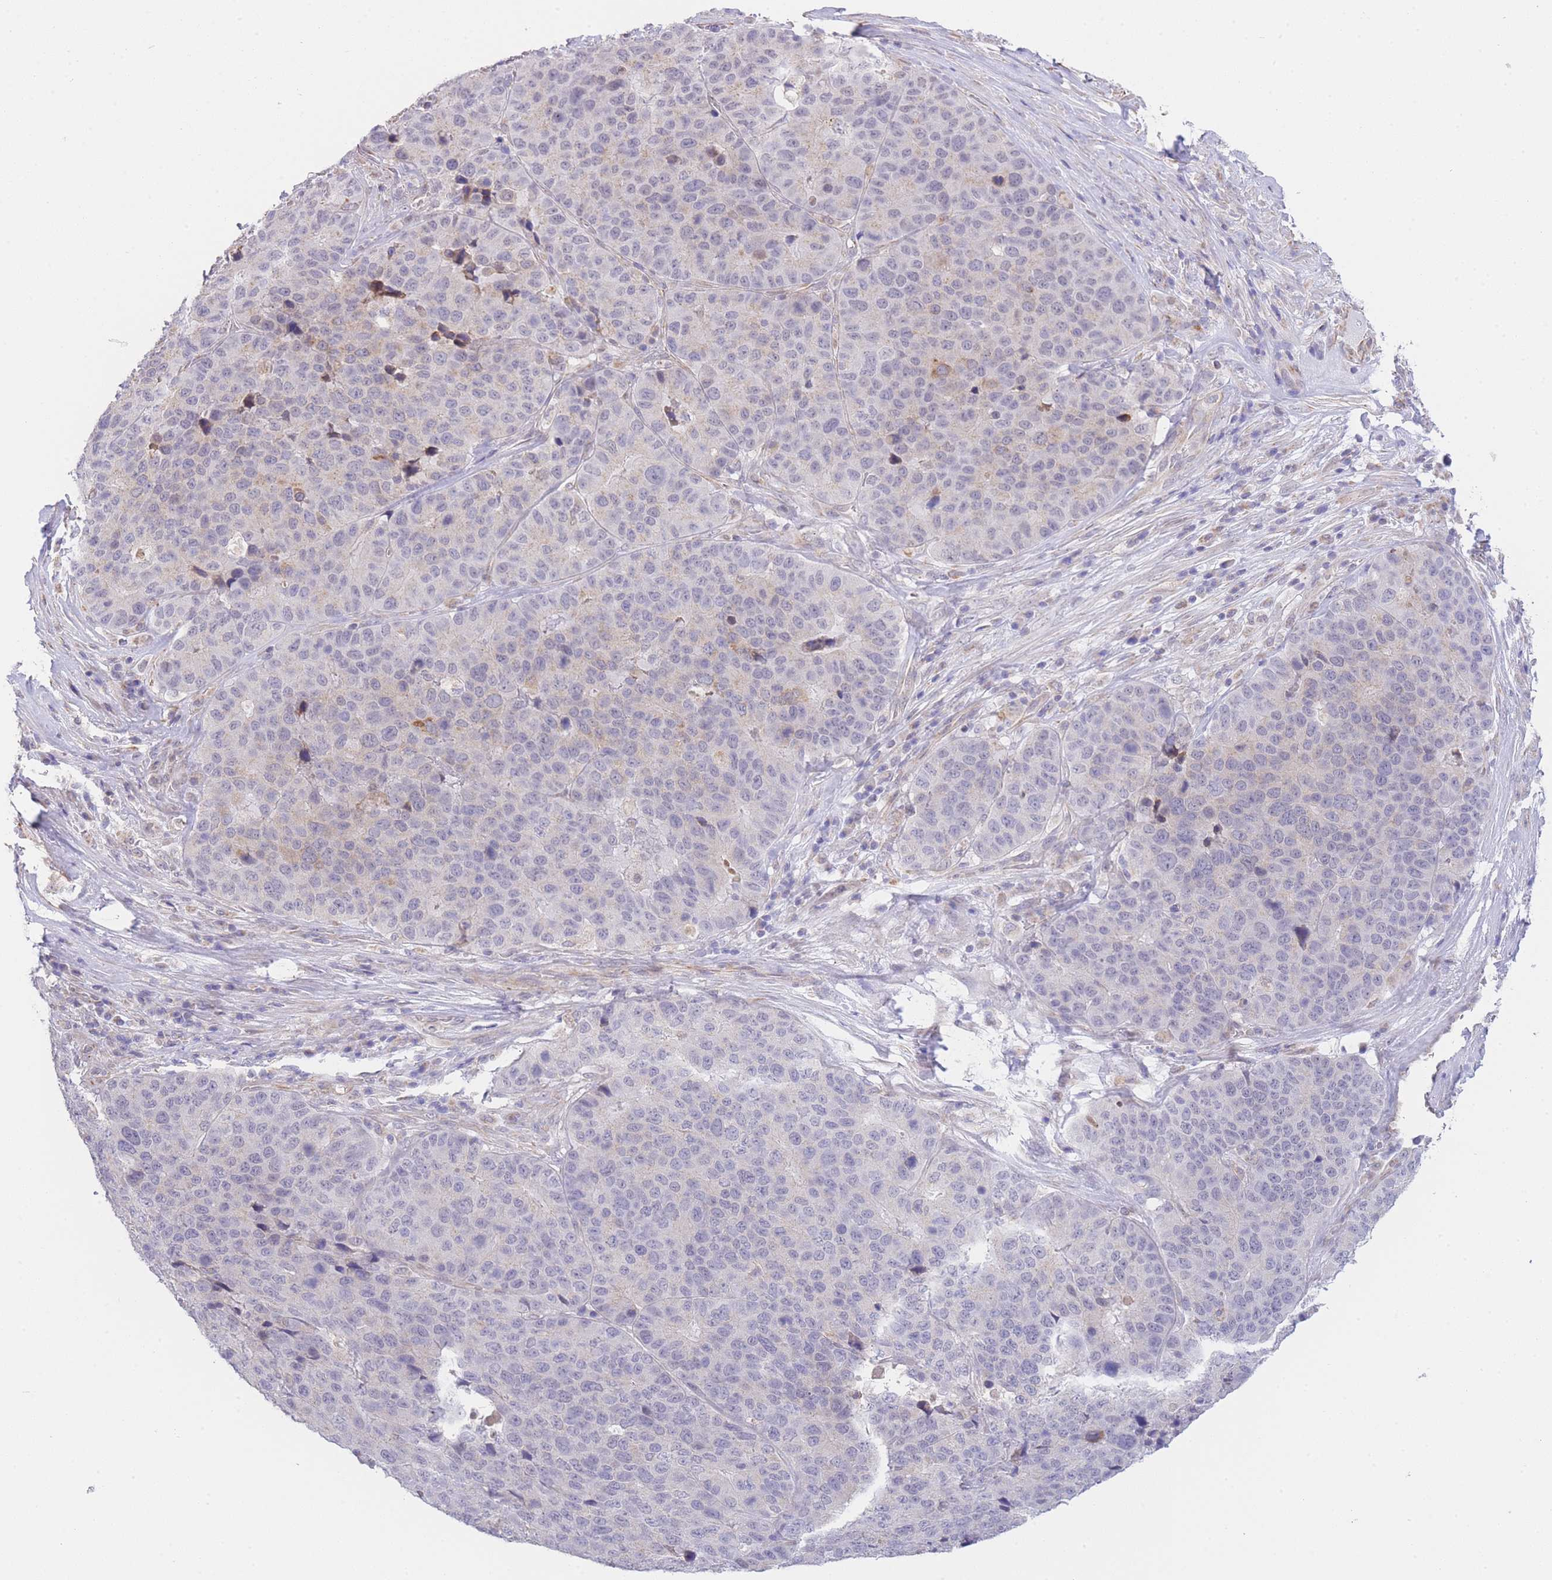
{"staining": {"intensity": "negative", "quantity": "none", "location": "none"}, "tissue": "stomach cancer", "cell_type": "Tumor cells", "image_type": "cancer", "snomed": [{"axis": "morphology", "description": "Adenocarcinoma, NOS"}, {"axis": "topography", "description": "Stomach"}], "caption": "DAB immunohistochemical staining of human stomach cancer (adenocarcinoma) shows no significant expression in tumor cells.", "gene": "CTBP1", "patient": {"sex": "male", "age": 71}}